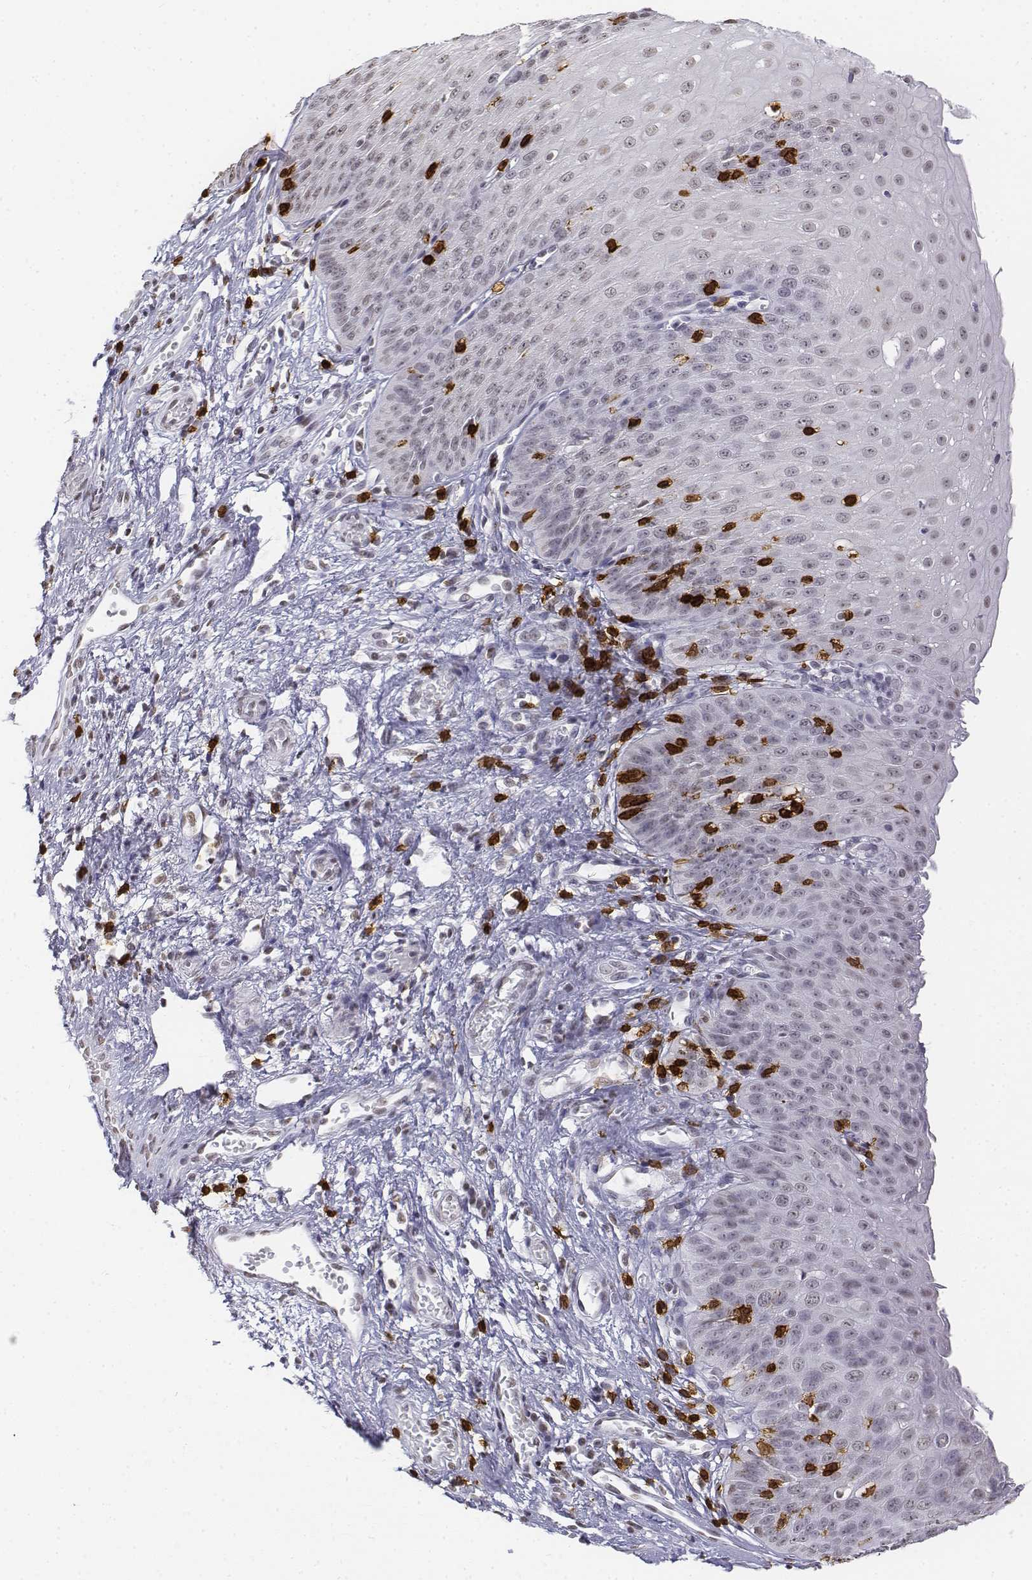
{"staining": {"intensity": "weak", "quantity": "<25%", "location": "nuclear"}, "tissue": "esophagus", "cell_type": "Squamous epithelial cells", "image_type": "normal", "snomed": [{"axis": "morphology", "description": "Normal tissue, NOS"}, {"axis": "topography", "description": "Esophagus"}], "caption": "This is a micrograph of immunohistochemistry (IHC) staining of unremarkable esophagus, which shows no expression in squamous epithelial cells.", "gene": "CD3E", "patient": {"sex": "male", "age": 71}}